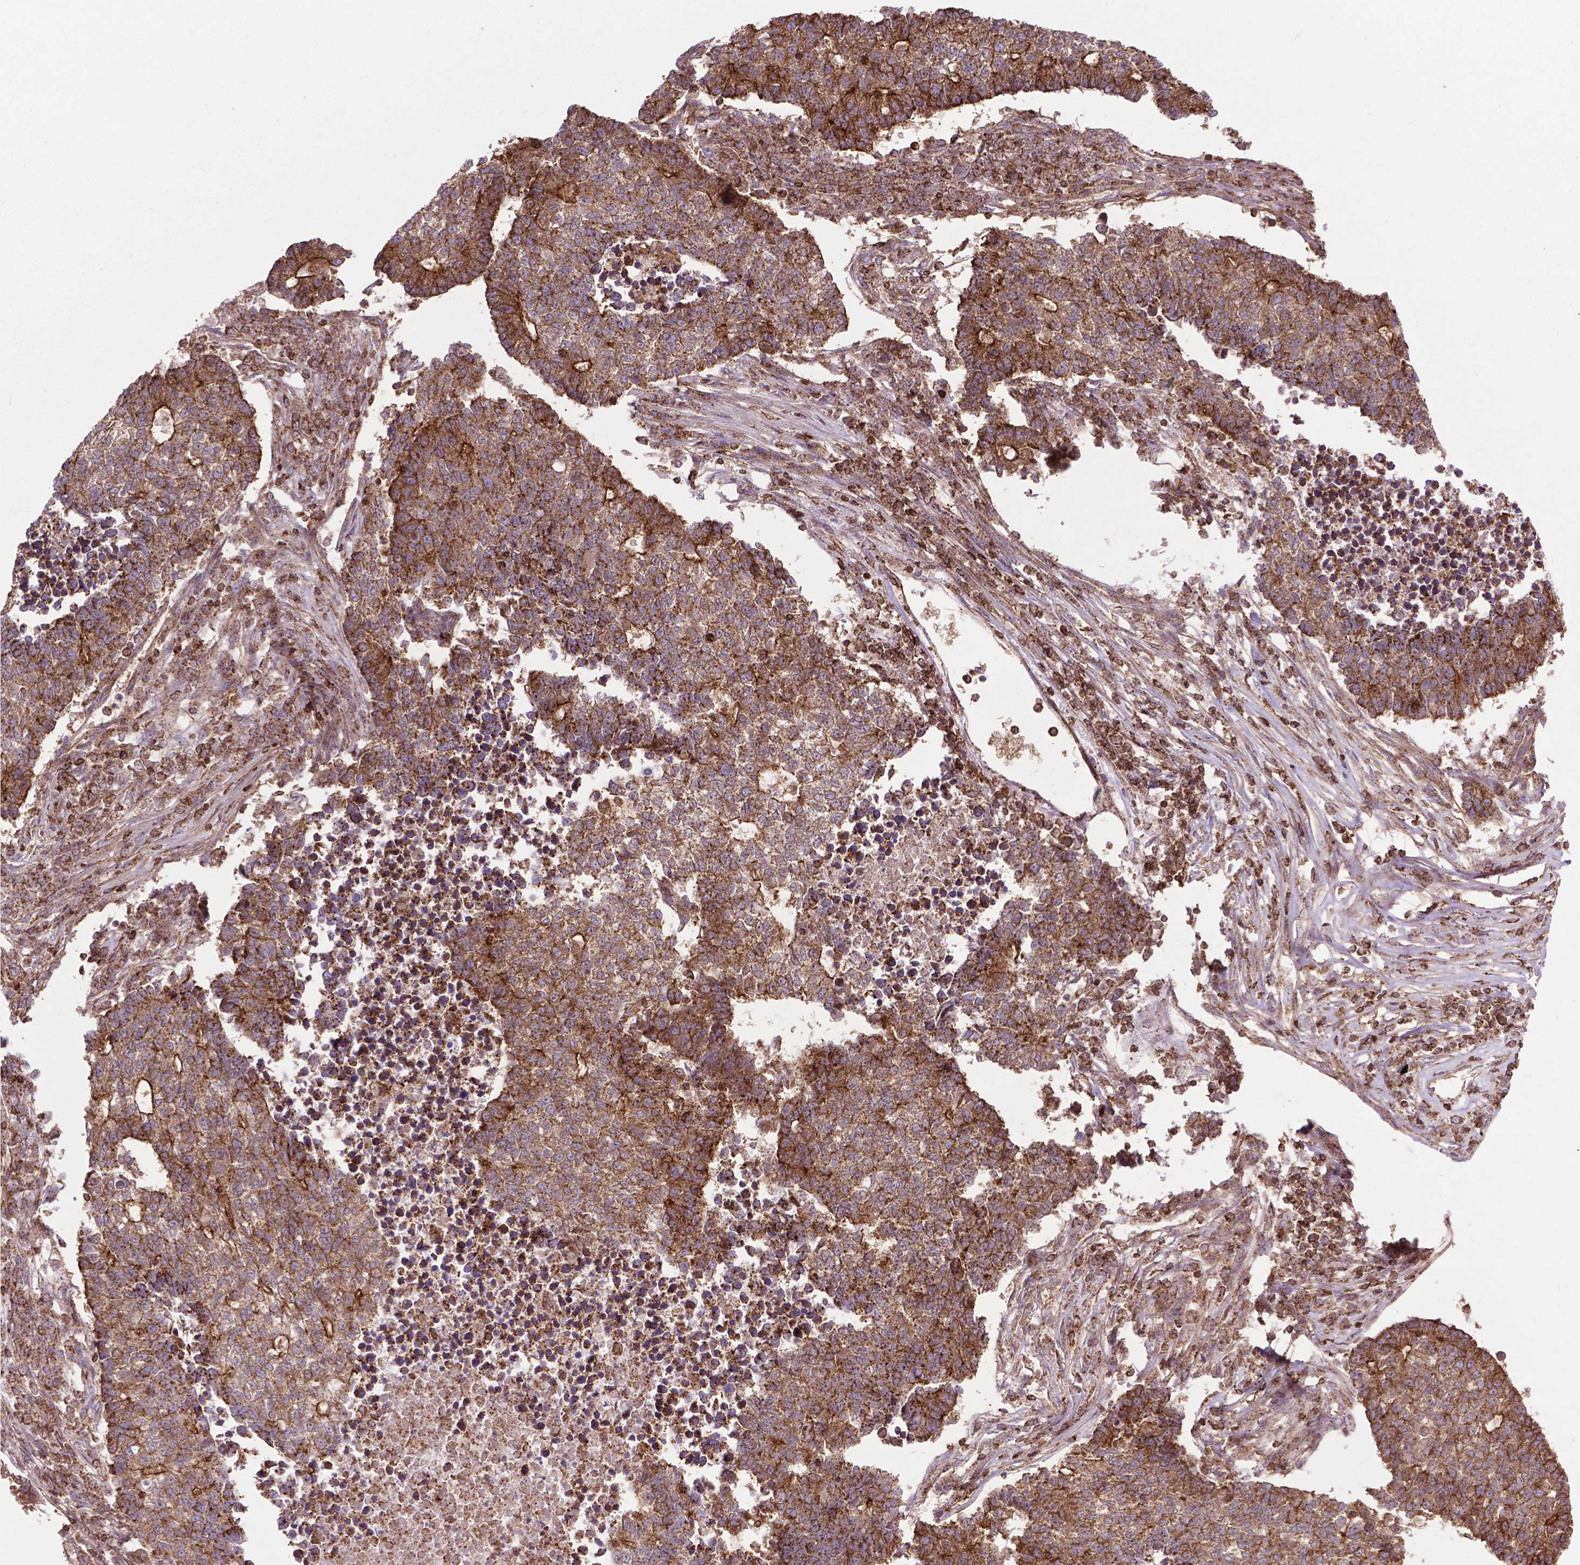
{"staining": {"intensity": "moderate", "quantity": ">75%", "location": "cytoplasmic/membranous"}, "tissue": "lung cancer", "cell_type": "Tumor cells", "image_type": "cancer", "snomed": [{"axis": "morphology", "description": "Adenocarcinoma, NOS"}, {"axis": "topography", "description": "Lung"}], "caption": "The photomicrograph demonstrates immunohistochemical staining of lung cancer. There is moderate cytoplasmic/membranous positivity is identified in about >75% of tumor cells.", "gene": "CHMP4A", "patient": {"sex": "male", "age": 57}}